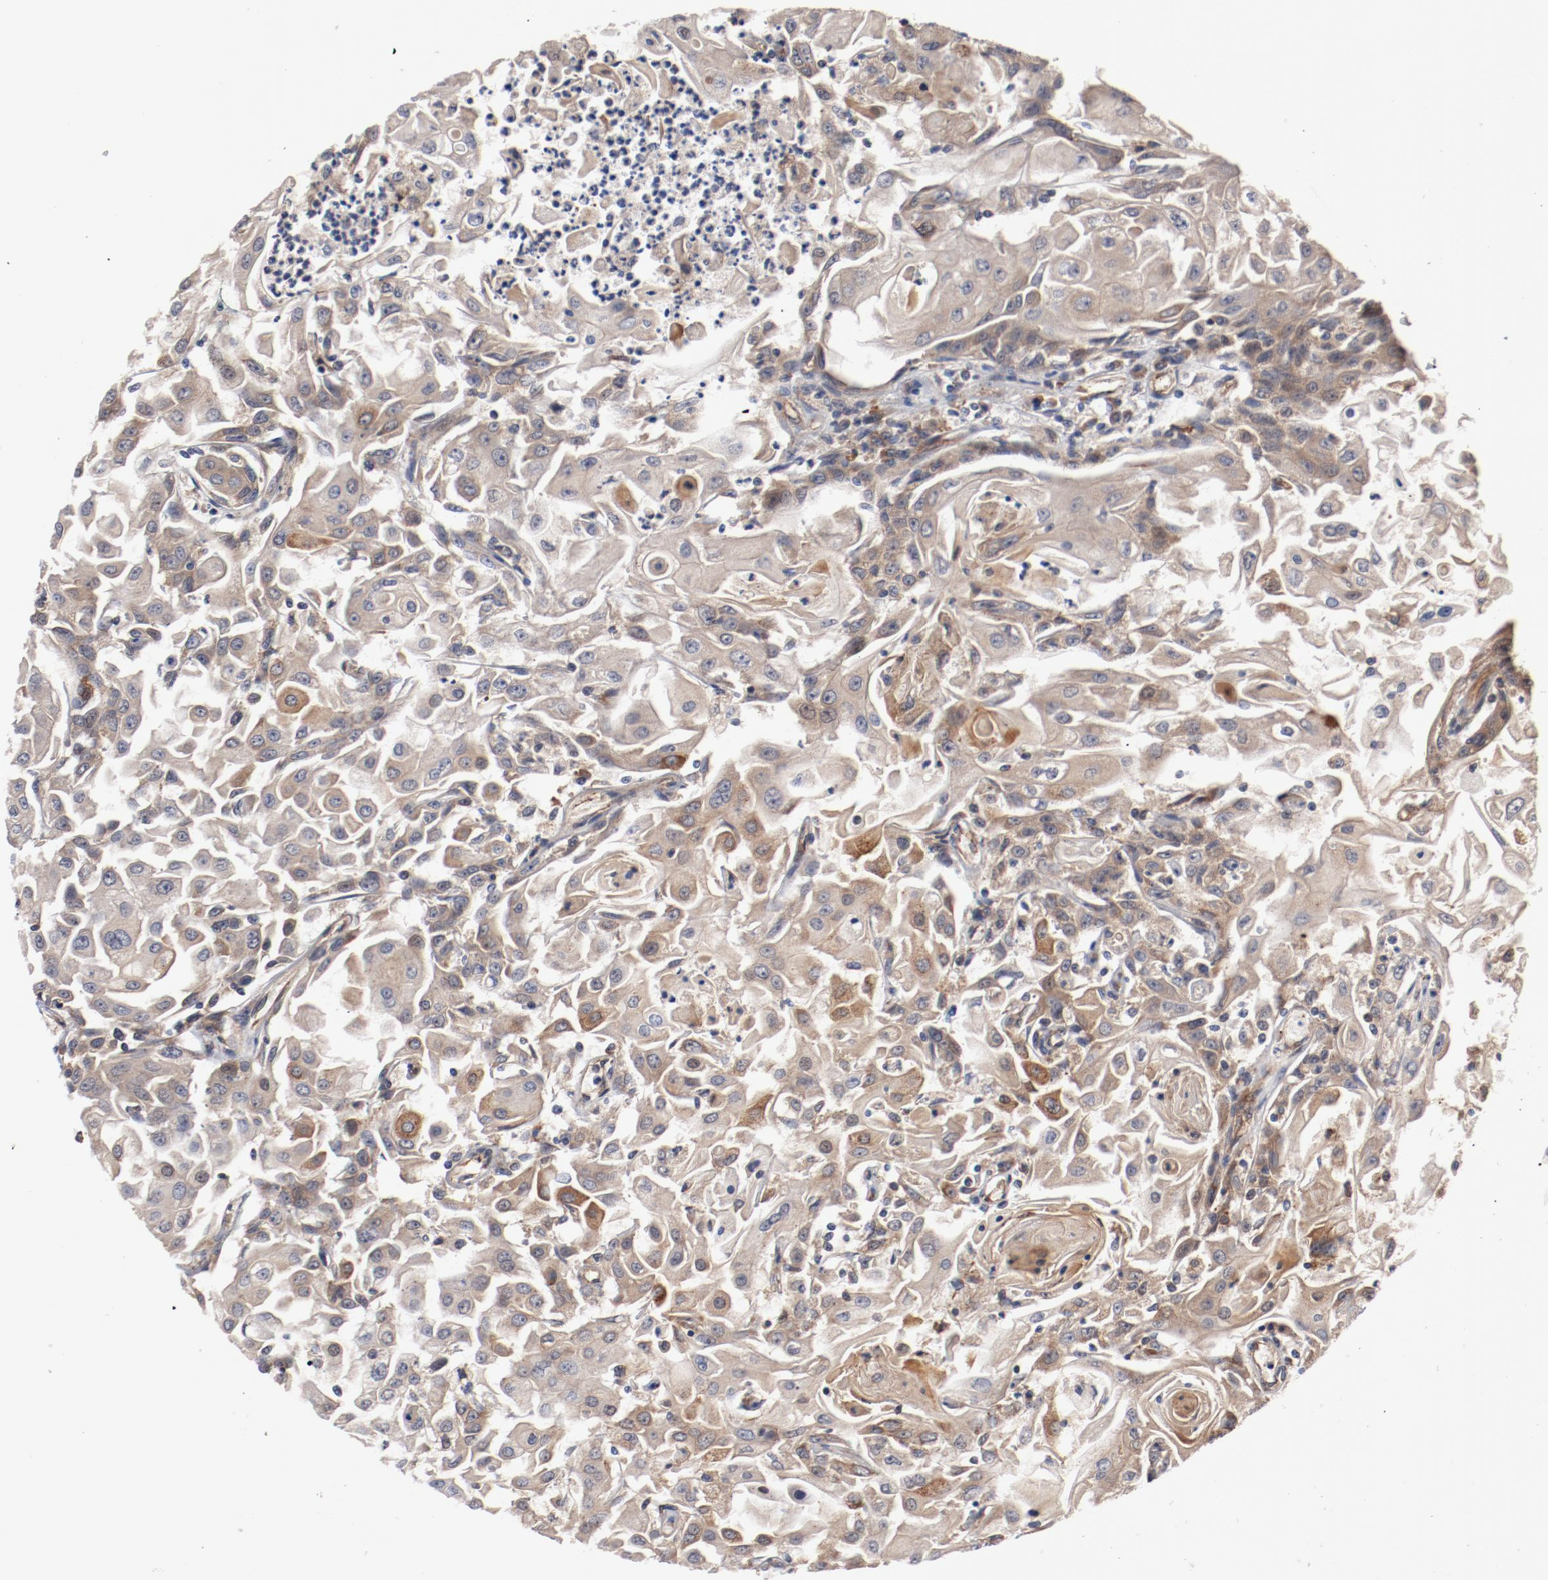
{"staining": {"intensity": "moderate", "quantity": ">75%", "location": "cytoplasmic/membranous"}, "tissue": "head and neck cancer", "cell_type": "Tumor cells", "image_type": "cancer", "snomed": [{"axis": "morphology", "description": "Squamous cell carcinoma, NOS"}, {"axis": "topography", "description": "Oral tissue"}, {"axis": "topography", "description": "Head-Neck"}], "caption": "Immunohistochemical staining of squamous cell carcinoma (head and neck) shows moderate cytoplasmic/membranous protein expression in about >75% of tumor cells. Nuclei are stained in blue.", "gene": "PITPNM2", "patient": {"sex": "female", "age": 76}}